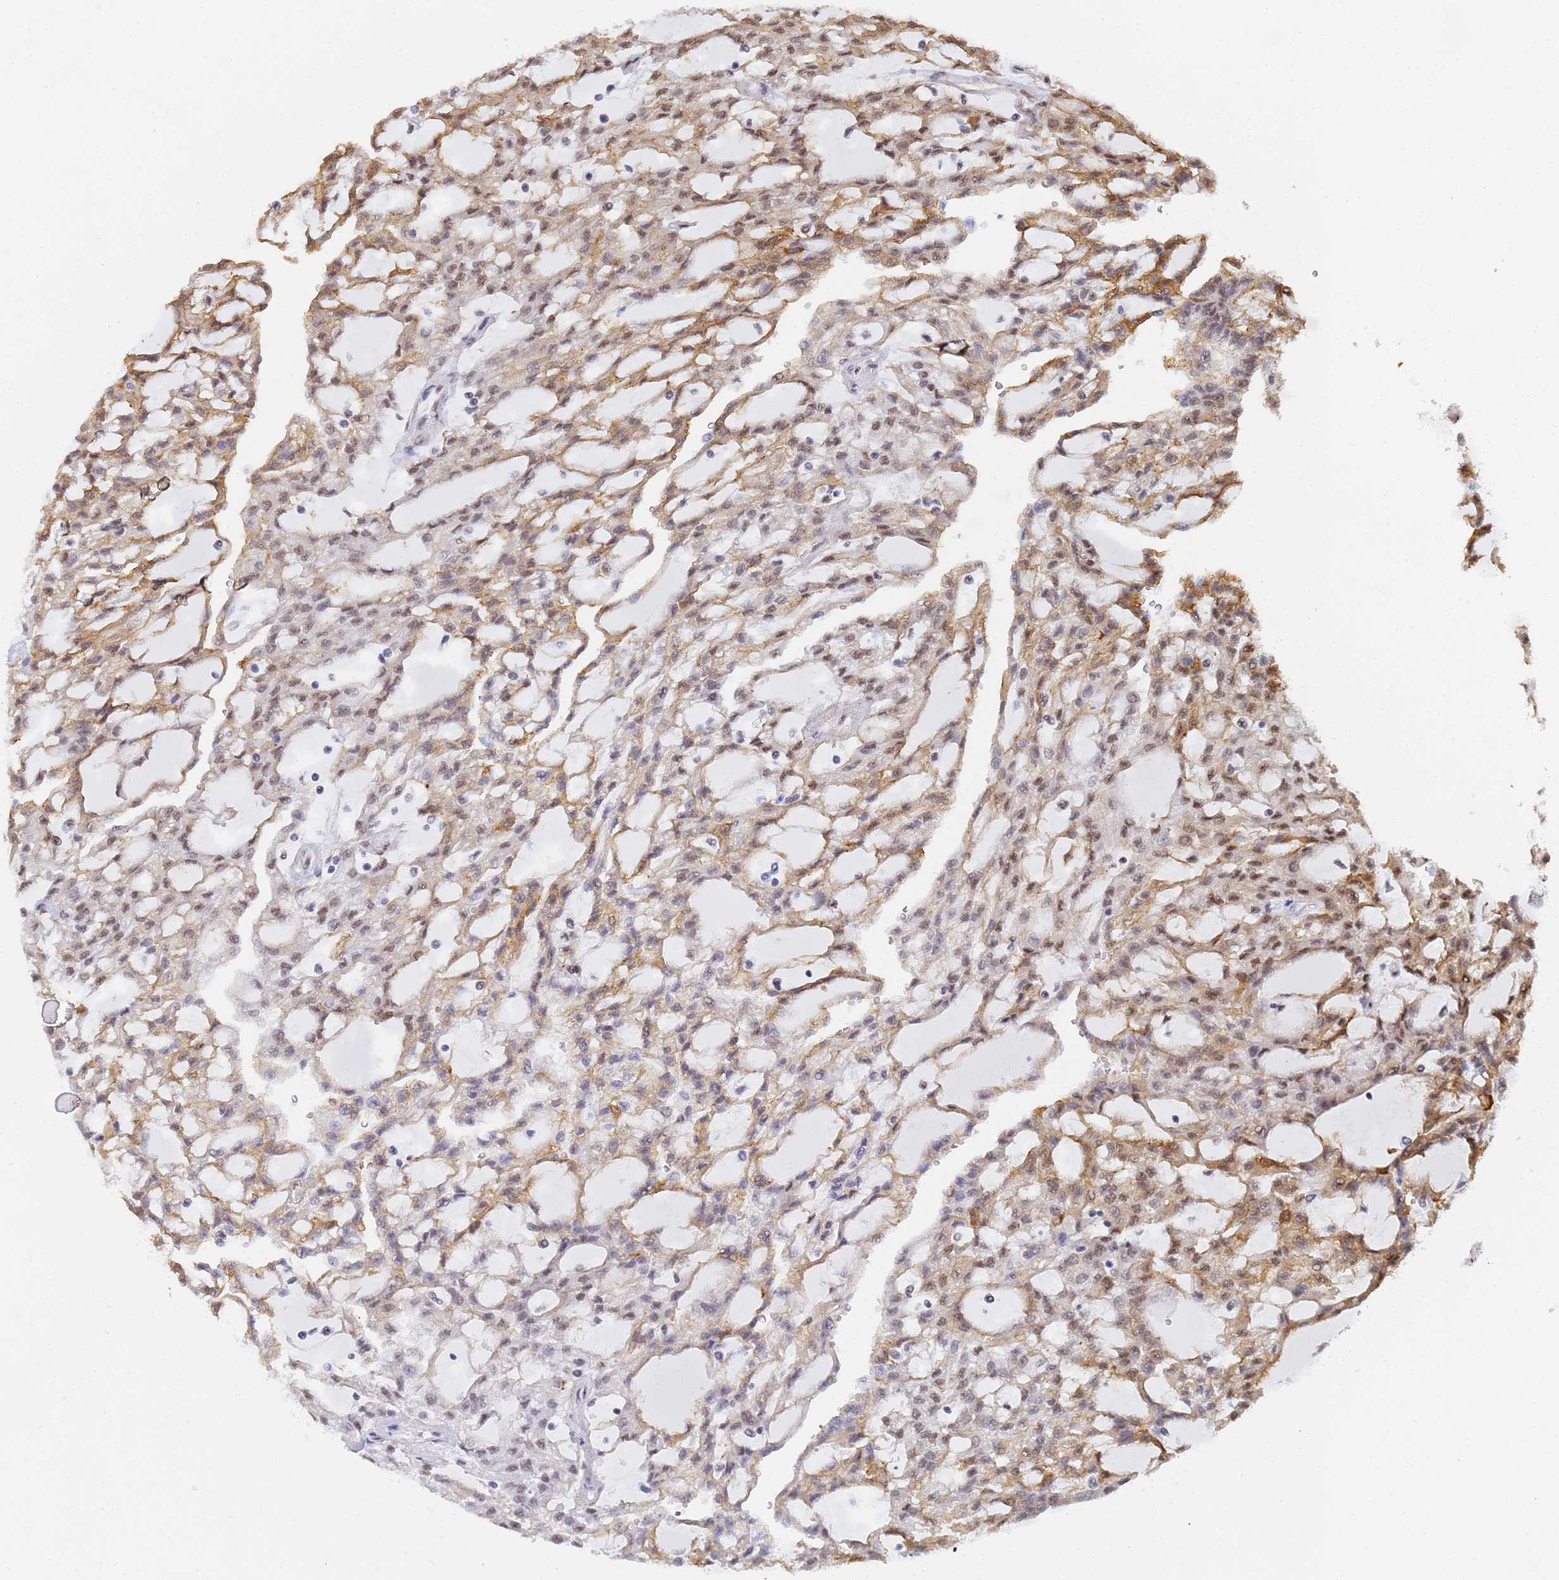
{"staining": {"intensity": "moderate", "quantity": "25%-75%", "location": "cytoplasmic/membranous,nuclear"}, "tissue": "renal cancer", "cell_type": "Tumor cells", "image_type": "cancer", "snomed": [{"axis": "morphology", "description": "Adenocarcinoma, NOS"}, {"axis": "topography", "description": "Kidney"}], "caption": "Protein staining reveals moderate cytoplasmic/membranous and nuclear positivity in about 25%-75% of tumor cells in renal cancer (adenocarcinoma).", "gene": "PRRT4", "patient": {"sex": "male", "age": 63}}